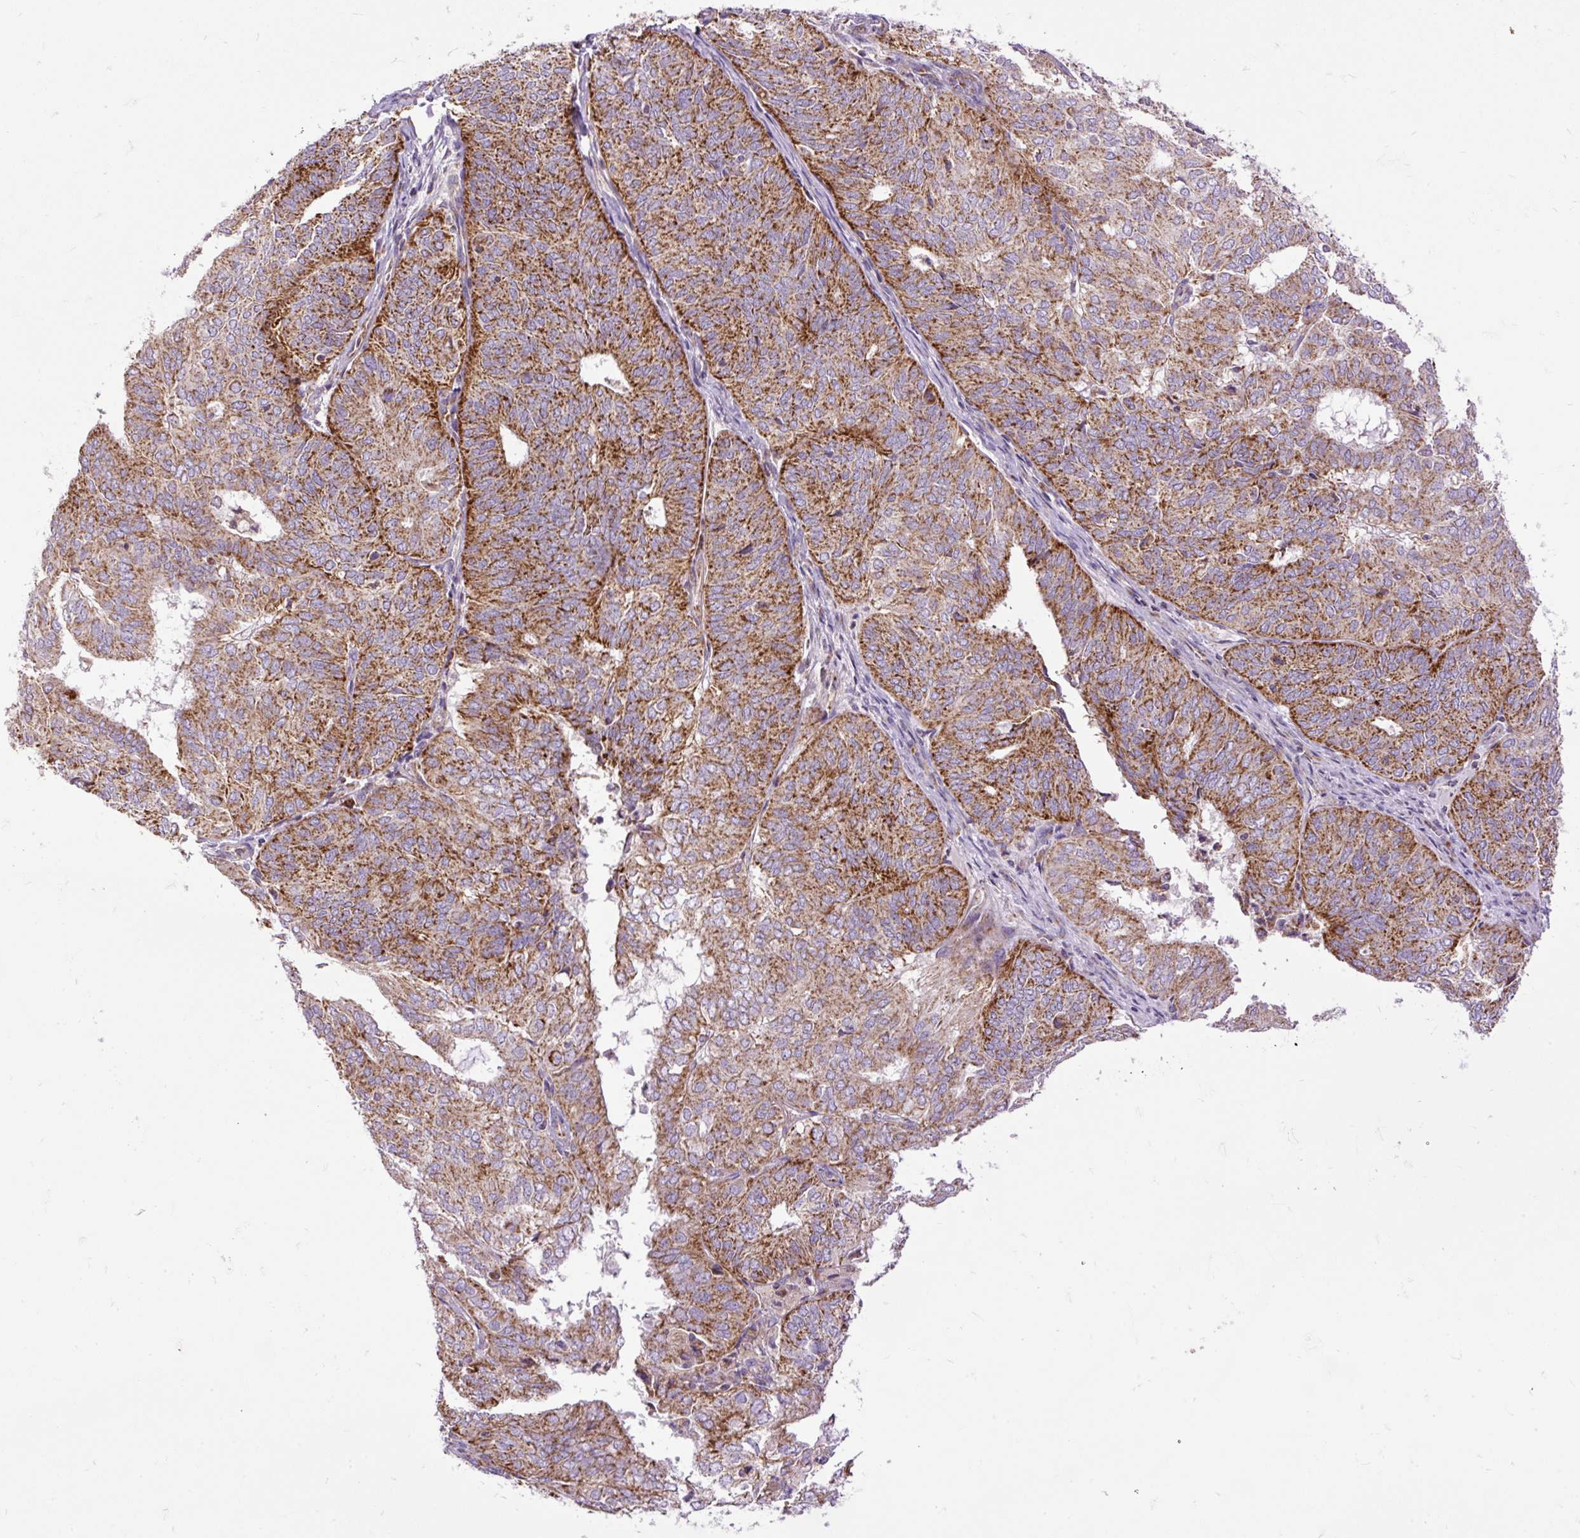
{"staining": {"intensity": "strong", "quantity": ">75%", "location": "cytoplasmic/membranous"}, "tissue": "endometrial cancer", "cell_type": "Tumor cells", "image_type": "cancer", "snomed": [{"axis": "morphology", "description": "Adenocarcinoma, NOS"}, {"axis": "topography", "description": "Uterus"}], "caption": "Immunohistochemistry (IHC) image of endometrial cancer stained for a protein (brown), which reveals high levels of strong cytoplasmic/membranous expression in approximately >75% of tumor cells.", "gene": "TOMM40", "patient": {"sex": "female", "age": 60}}